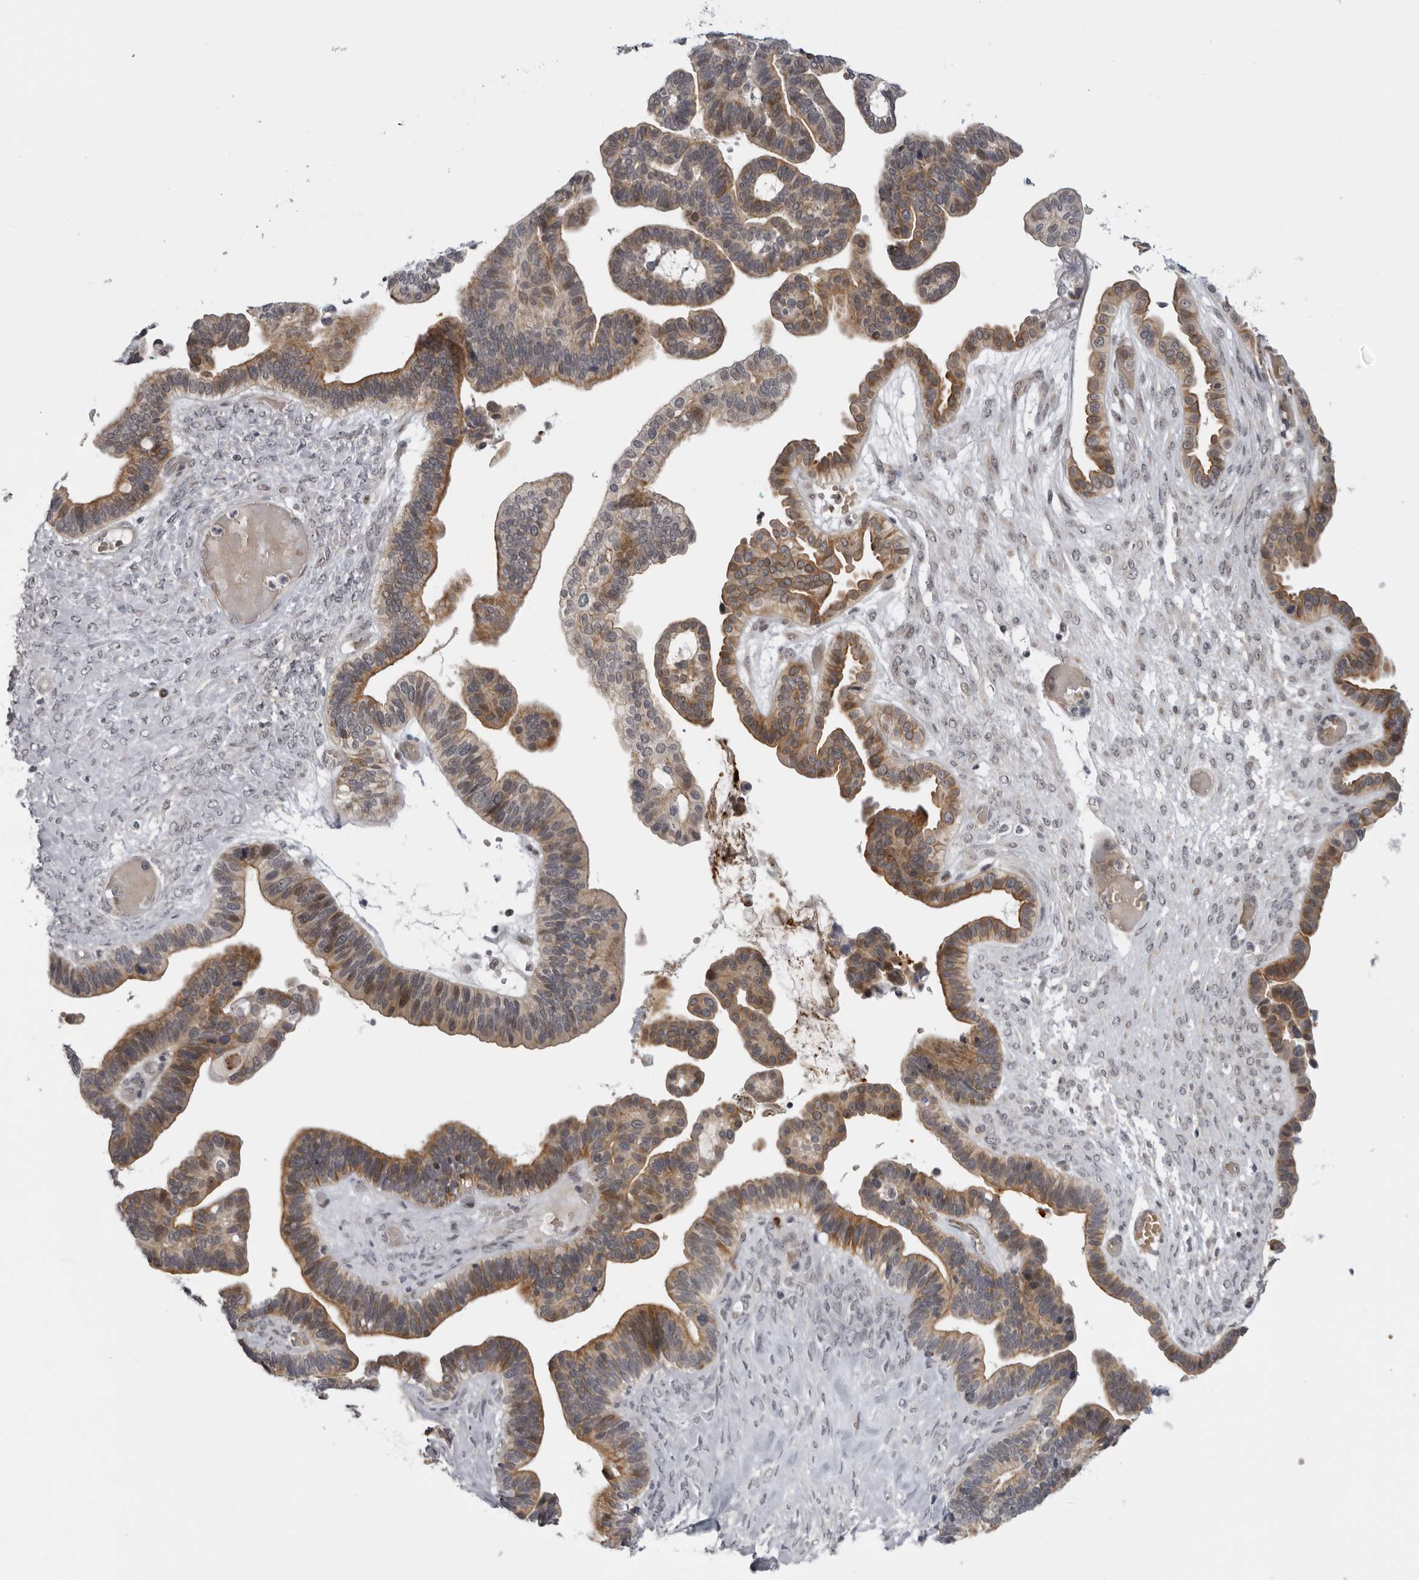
{"staining": {"intensity": "moderate", "quantity": ">75%", "location": "cytoplasmic/membranous,nuclear"}, "tissue": "ovarian cancer", "cell_type": "Tumor cells", "image_type": "cancer", "snomed": [{"axis": "morphology", "description": "Cystadenocarcinoma, serous, NOS"}, {"axis": "topography", "description": "Ovary"}], "caption": "Ovarian cancer stained with a protein marker reveals moderate staining in tumor cells.", "gene": "ALPK2", "patient": {"sex": "female", "age": 56}}